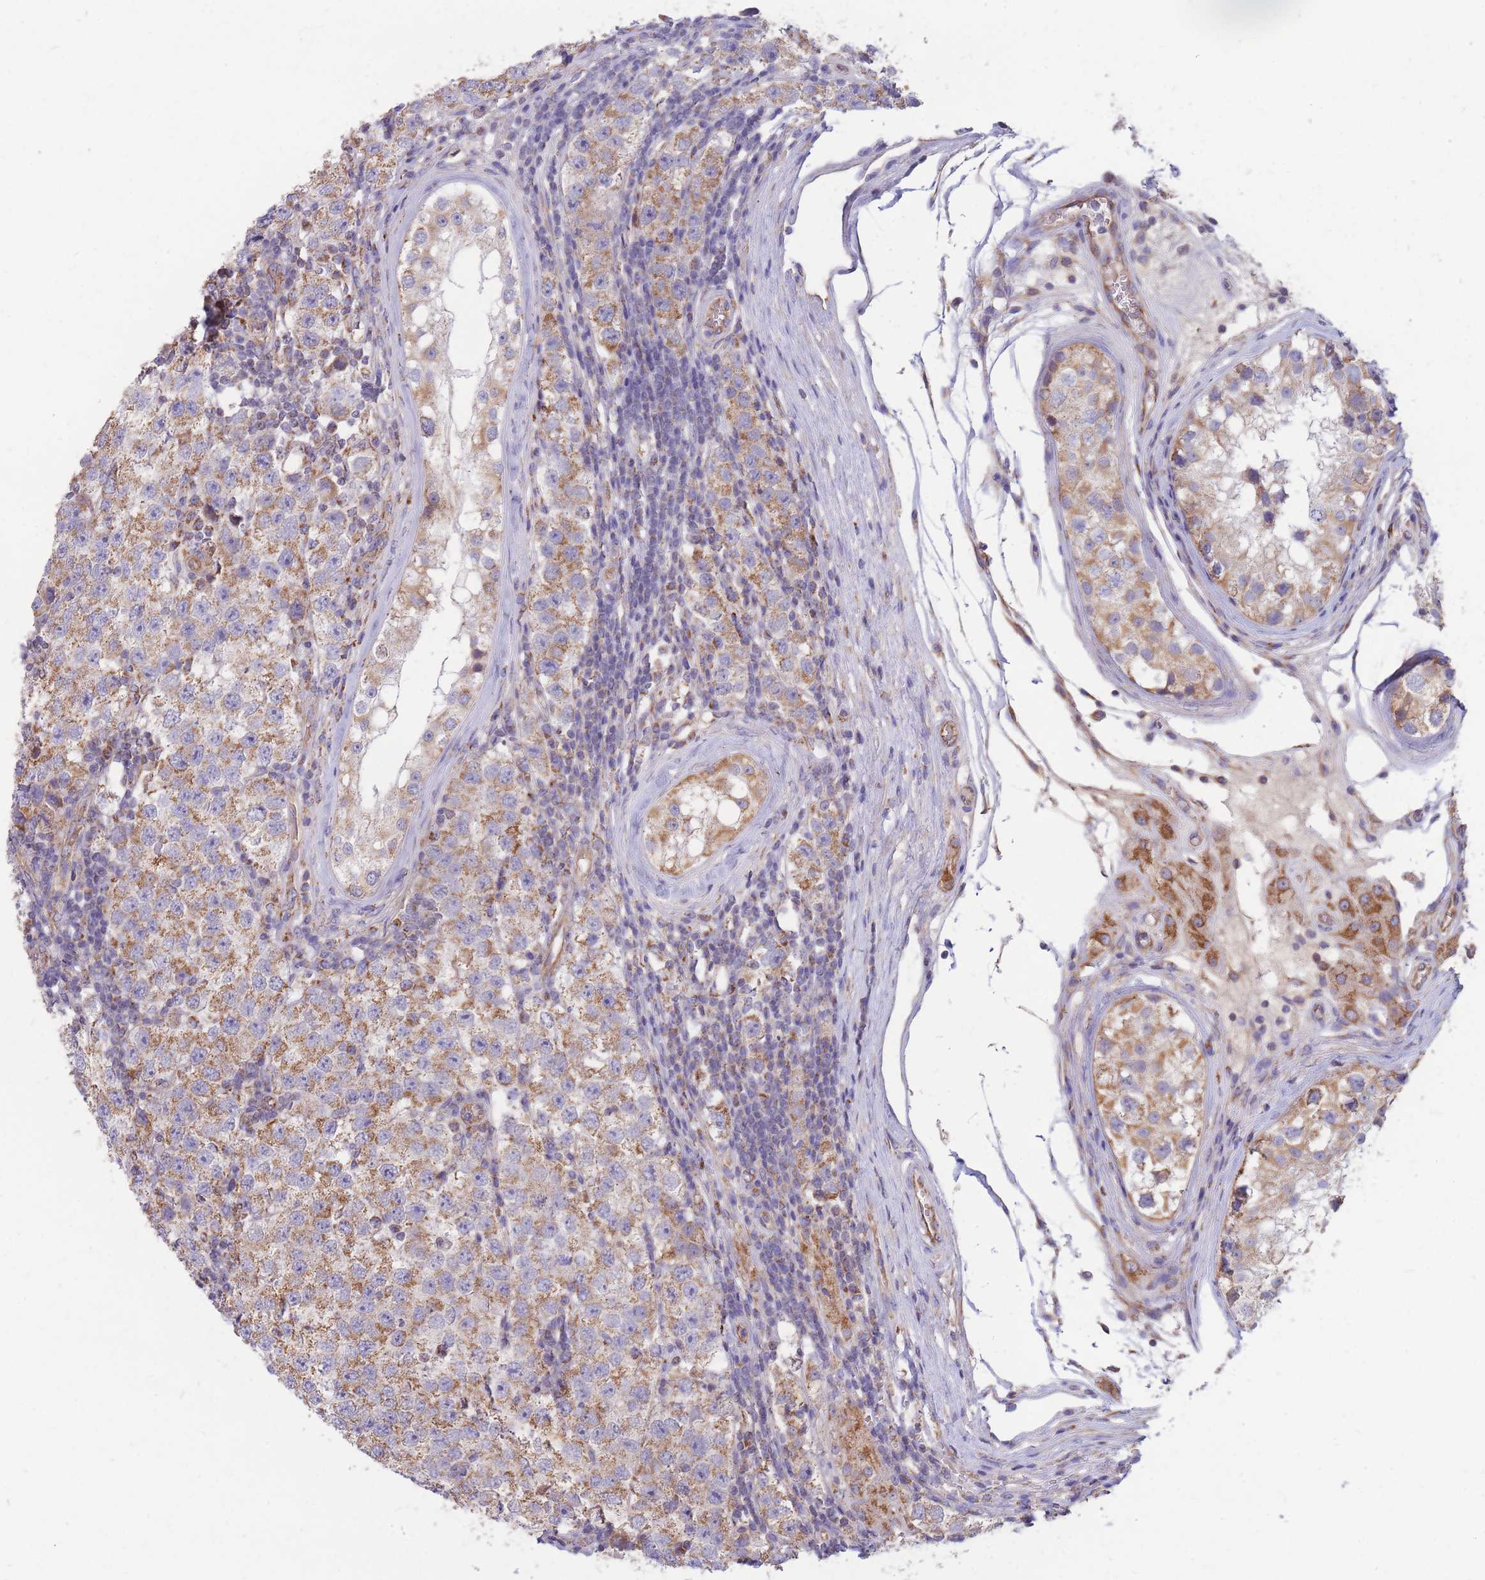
{"staining": {"intensity": "moderate", "quantity": ">75%", "location": "cytoplasmic/membranous"}, "tissue": "testis cancer", "cell_type": "Tumor cells", "image_type": "cancer", "snomed": [{"axis": "morphology", "description": "Seminoma, NOS"}, {"axis": "topography", "description": "Testis"}], "caption": "Protein staining demonstrates moderate cytoplasmic/membranous expression in about >75% of tumor cells in testis cancer.", "gene": "MRPS9", "patient": {"sex": "male", "age": 34}}